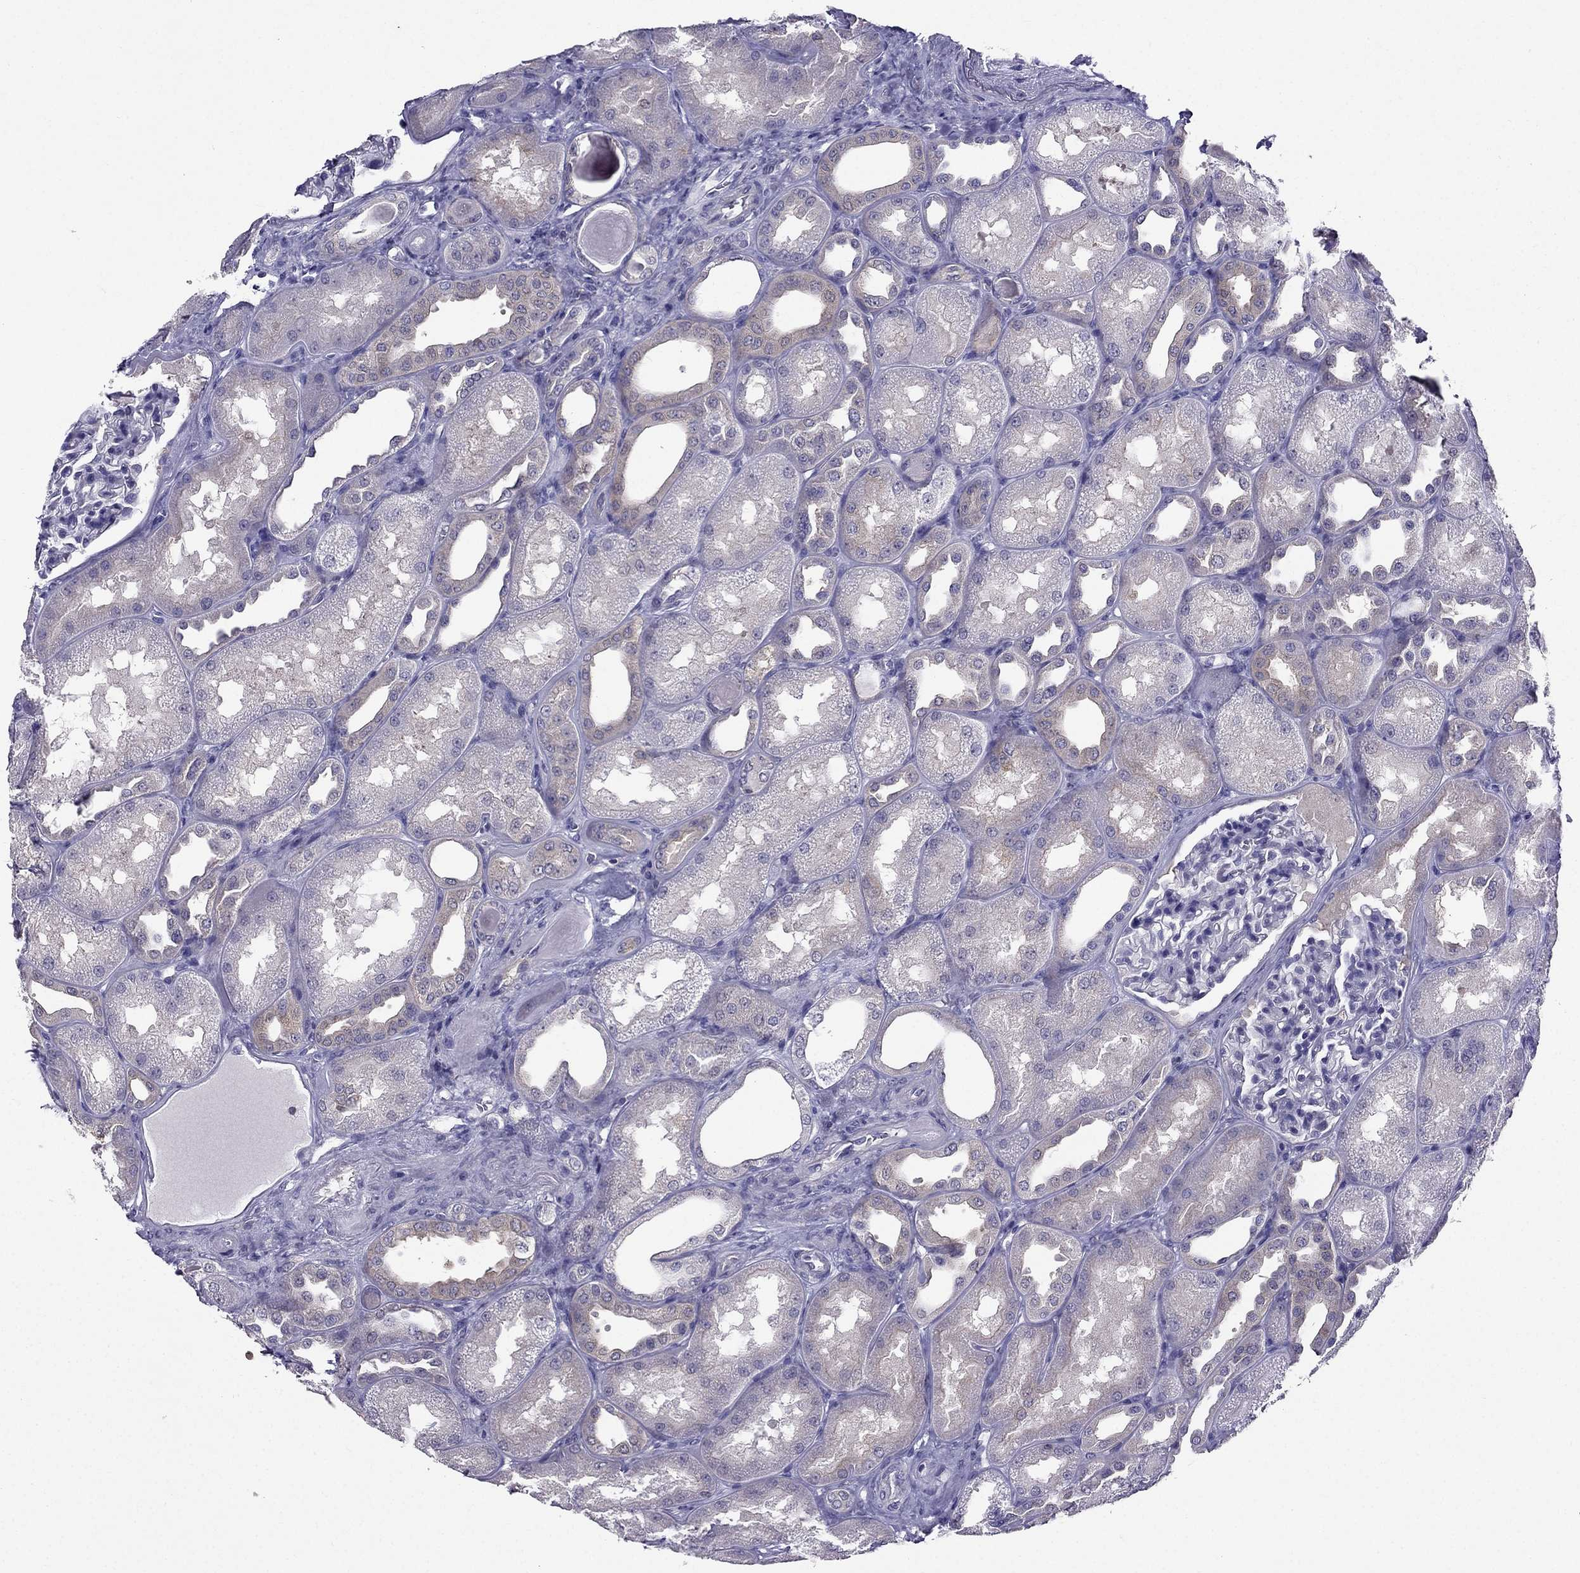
{"staining": {"intensity": "negative", "quantity": "none", "location": "none"}, "tissue": "kidney", "cell_type": "Cells in glomeruli", "image_type": "normal", "snomed": [{"axis": "morphology", "description": "Normal tissue, NOS"}, {"axis": "topography", "description": "Kidney"}], "caption": "Immunohistochemistry image of benign kidney stained for a protein (brown), which exhibits no staining in cells in glomeruli. (Immunohistochemistry, brightfield microscopy, high magnification).", "gene": "AAK1", "patient": {"sex": "male", "age": 61}}